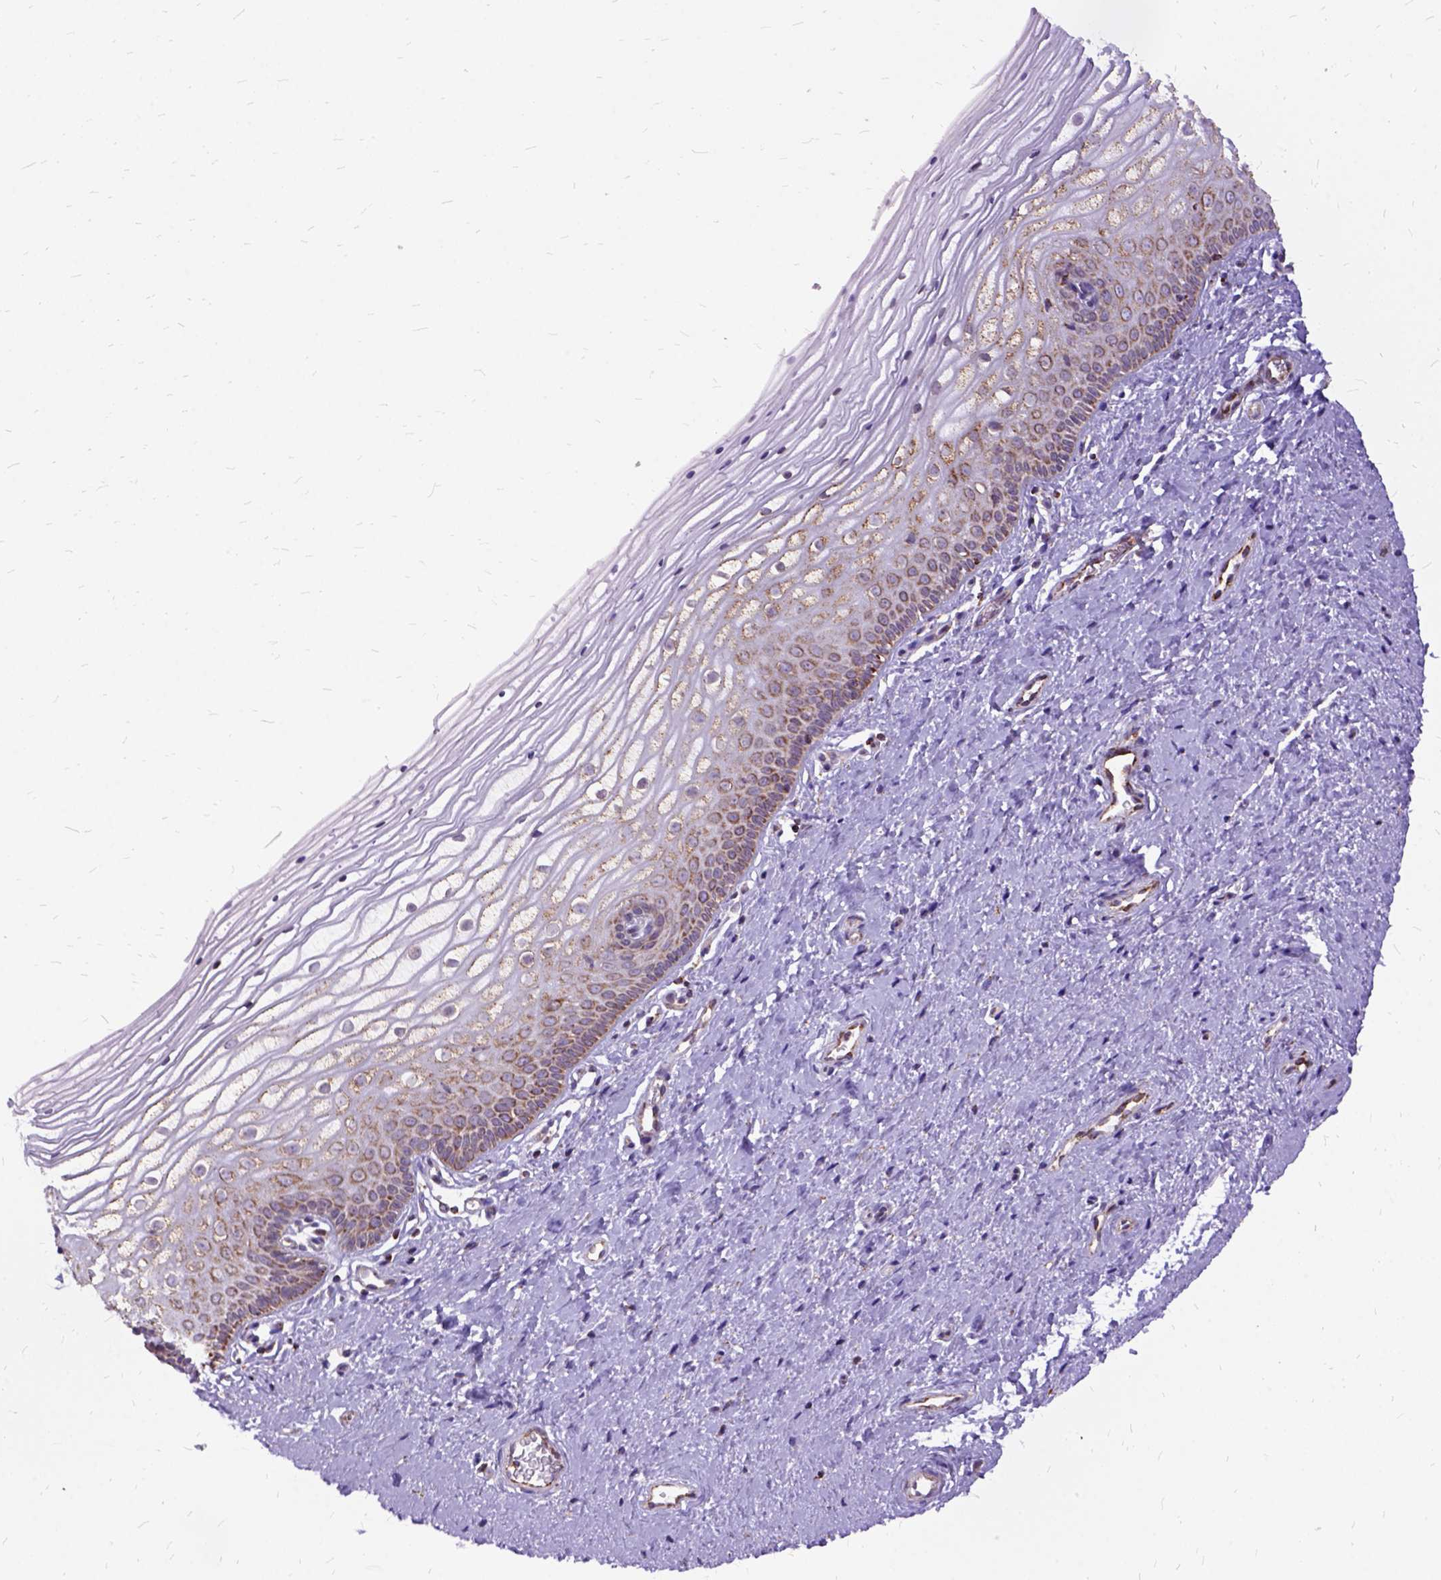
{"staining": {"intensity": "weak", "quantity": "25%-75%", "location": "cytoplasmic/membranous"}, "tissue": "vagina", "cell_type": "Squamous epithelial cells", "image_type": "normal", "snomed": [{"axis": "morphology", "description": "Normal tissue, NOS"}, {"axis": "topography", "description": "Vagina"}], "caption": "Weak cytoplasmic/membranous protein positivity is seen in approximately 25%-75% of squamous epithelial cells in vagina. The protein of interest is stained brown, and the nuclei are stained in blue (DAB (3,3'-diaminobenzidine) IHC with brightfield microscopy, high magnification).", "gene": "OXCT1", "patient": {"sex": "female", "age": 39}}